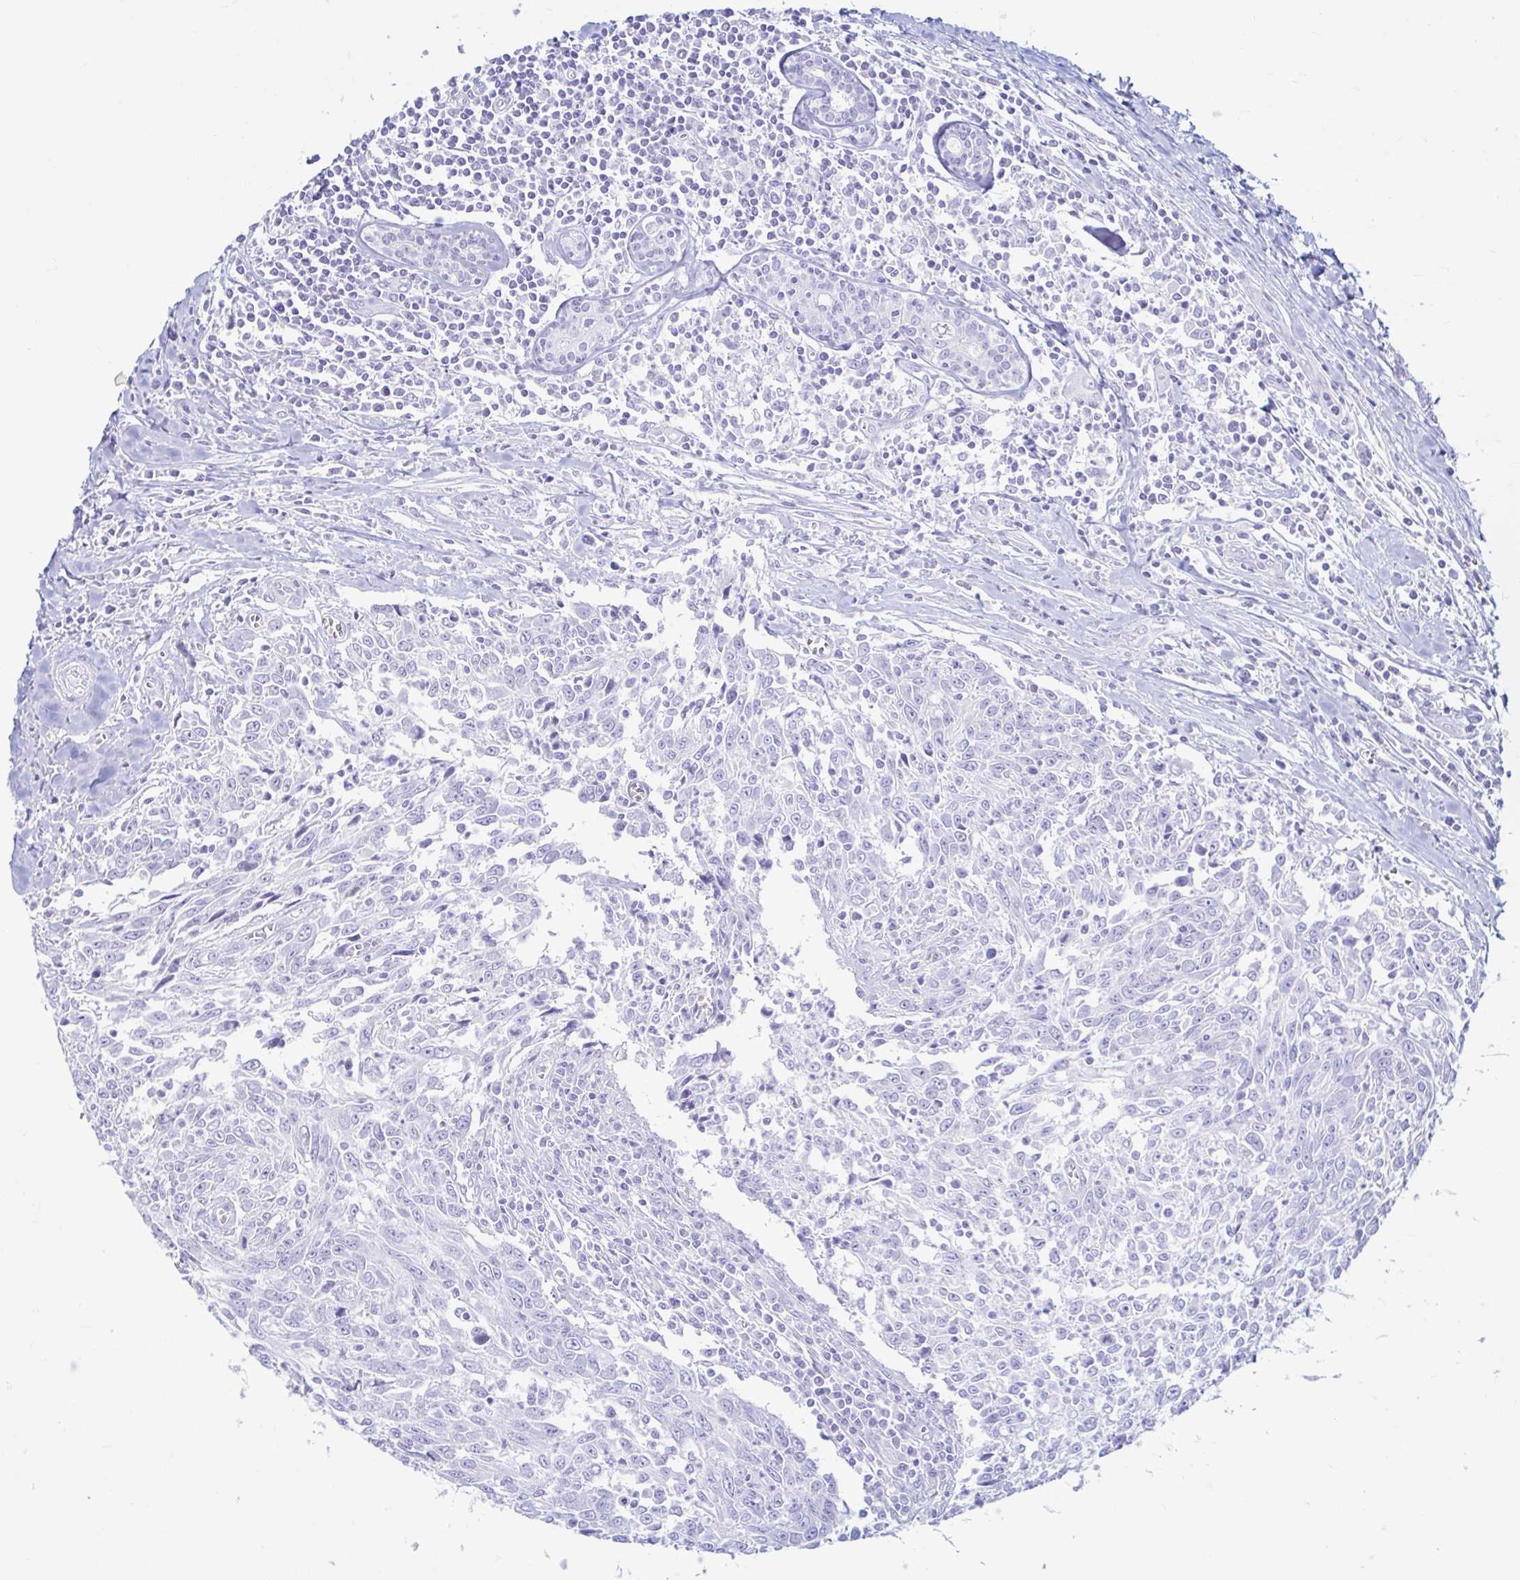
{"staining": {"intensity": "negative", "quantity": "none", "location": "none"}, "tissue": "breast cancer", "cell_type": "Tumor cells", "image_type": "cancer", "snomed": [{"axis": "morphology", "description": "Duct carcinoma"}, {"axis": "topography", "description": "Breast"}], "caption": "Tumor cells show no significant expression in breast cancer (intraductal carcinoma). (DAB immunohistochemistry (IHC), high magnification).", "gene": "ERICH6", "patient": {"sex": "female", "age": 50}}